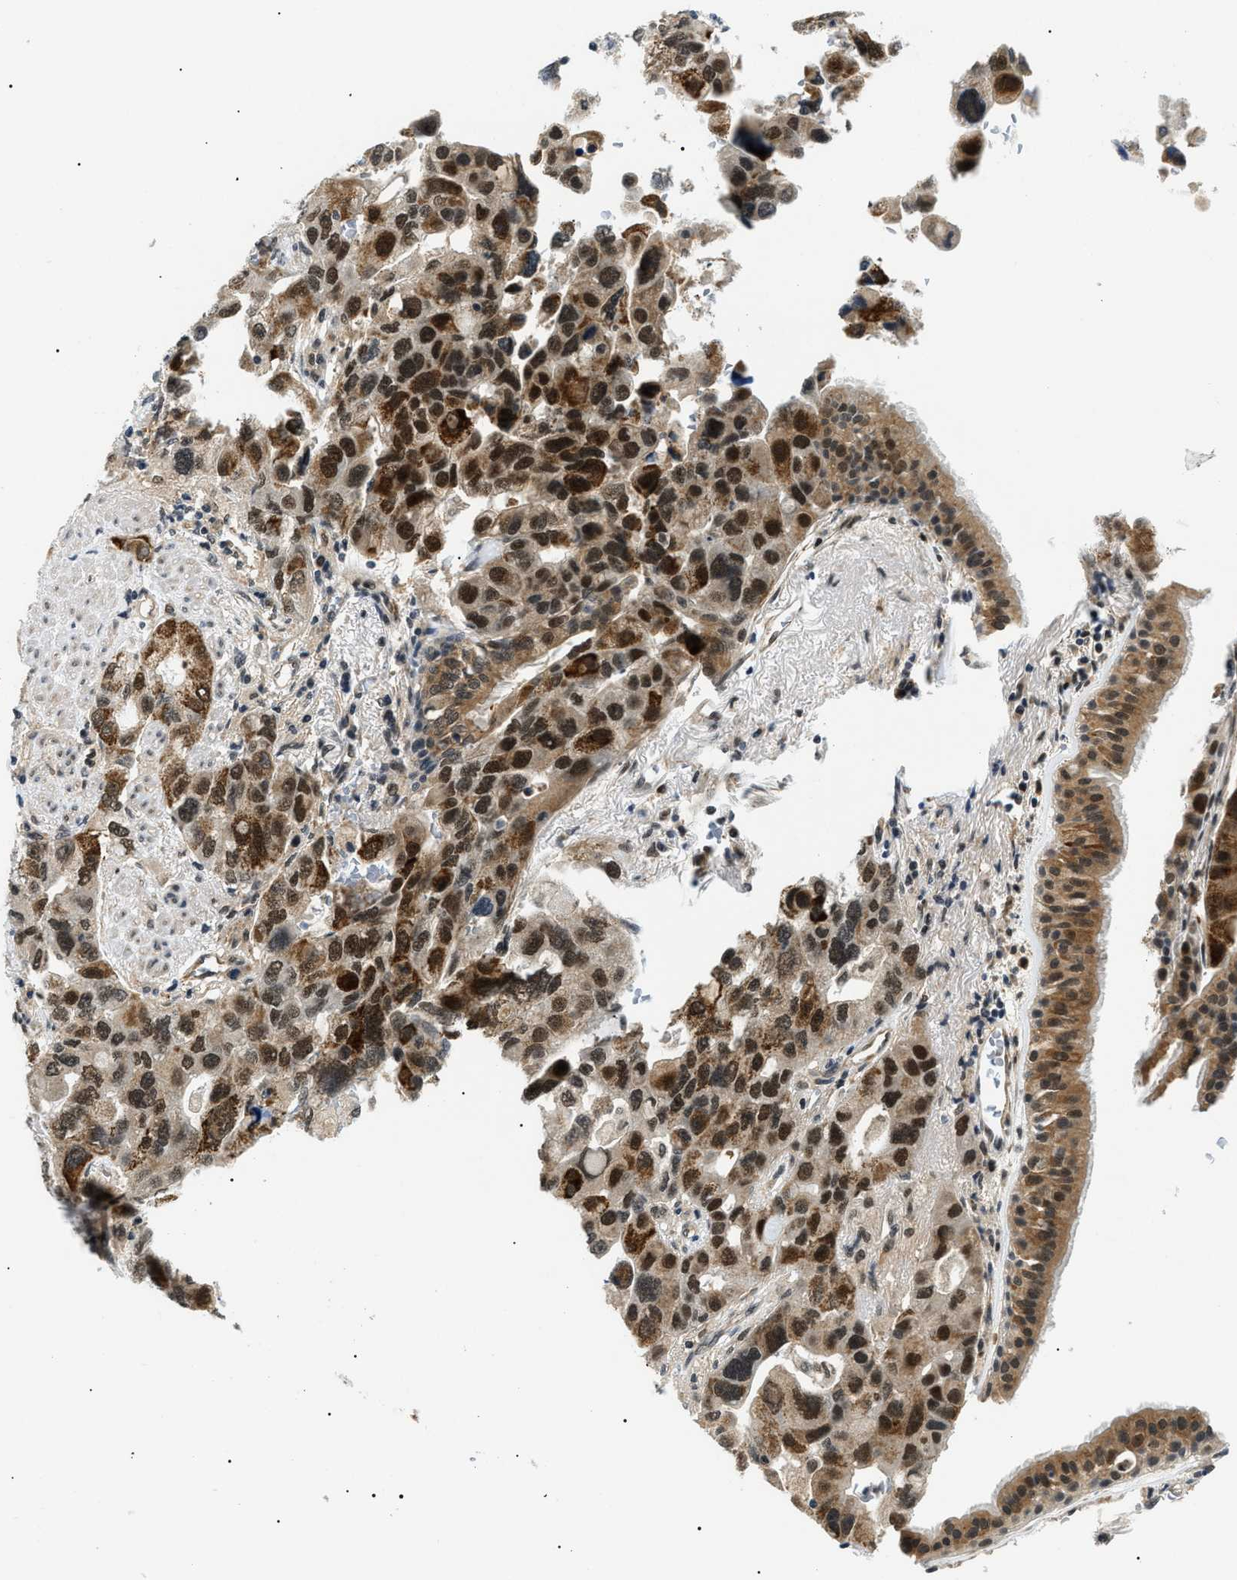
{"staining": {"intensity": "moderate", "quantity": ">75%", "location": "cytoplasmic/membranous,nuclear"}, "tissue": "bronchus", "cell_type": "Respiratory epithelial cells", "image_type": "normal", "snomed": [{"axis": "morphology", "description": "Normal tissue, NOS"}, {"axis": "morphology", "description": "Adenocarcinoma, NOS"}, {"axis": "morphology", "description": "Adenocarcinoma, metastatic, NOS"}, {"axis": "topography", "description": "Lymph node"}, {"axis": "topography", "description": "Bronchus"}, {"axis": "topography", "description": "Lung"}], "caption": "An immunohistochemistry (IHC) photomicrograph of benign tissue is shown. Protein staining in brown shows moderate cytoplasmic/membranous,nuclear positivity in bronchus within respiratory epithelial cells. Nuclei are stained in blue.", "gene": "RBM15", "patient": {"sex": "female", "age": 54}}